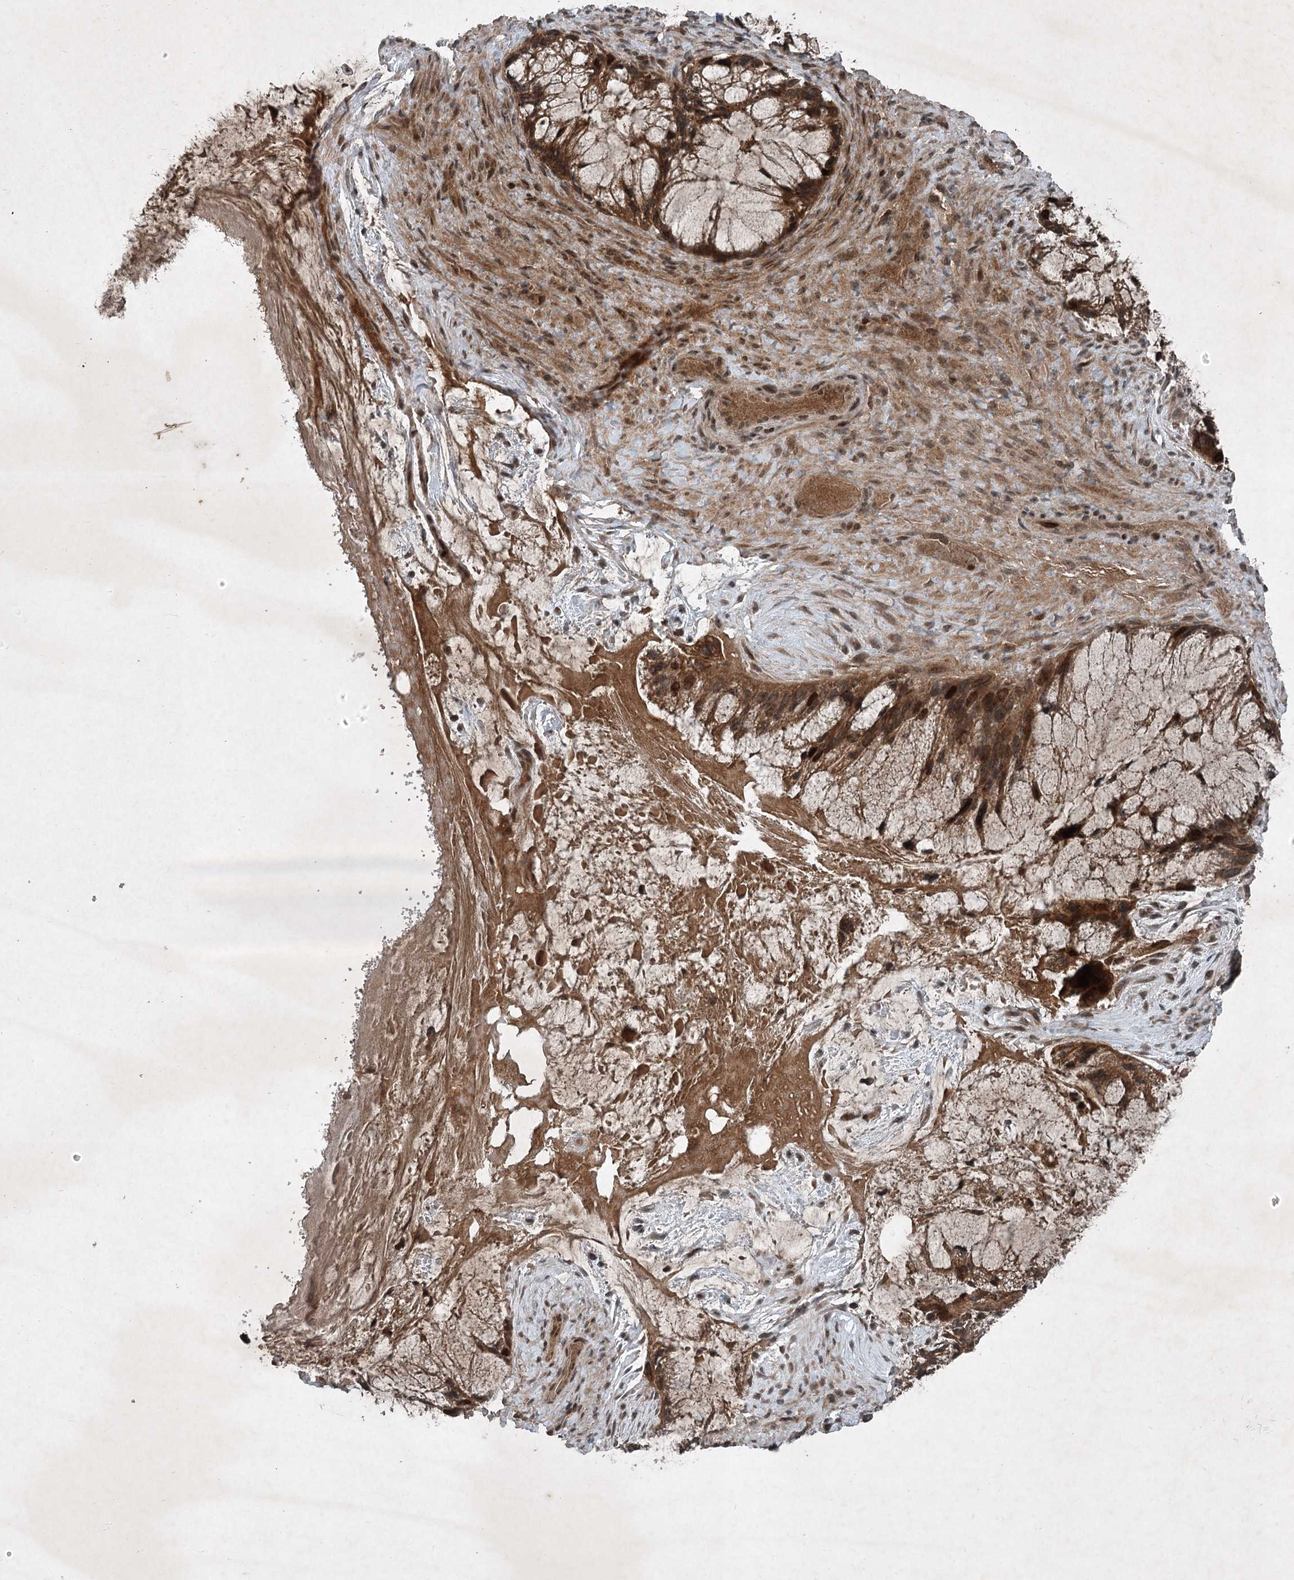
{"staining": {"intensity": "moderate", "quantity": ">75%", "location": "cytoplasmic/membranous,nuclear"}, "tissue": "ovarian cancer", "cell_type": "Tumor cells", "image_type": "cancer", "snomed": [{"axis": "morphology", "description": "Cystadenocarcinoma, mucinous, NOS"}, {"axis": "topography", "description": "Ovary"}], "caption": "The immunohistochemical stain labels moderate cytoplasmic/membranous and nuclear staining in tumor cells of mucinous cystadenocarcinoma (ovarian) tissue. Nuclei are stained in blue.", "gene": "UNC93A", "patient": {"sex": "female", "age": 37}}